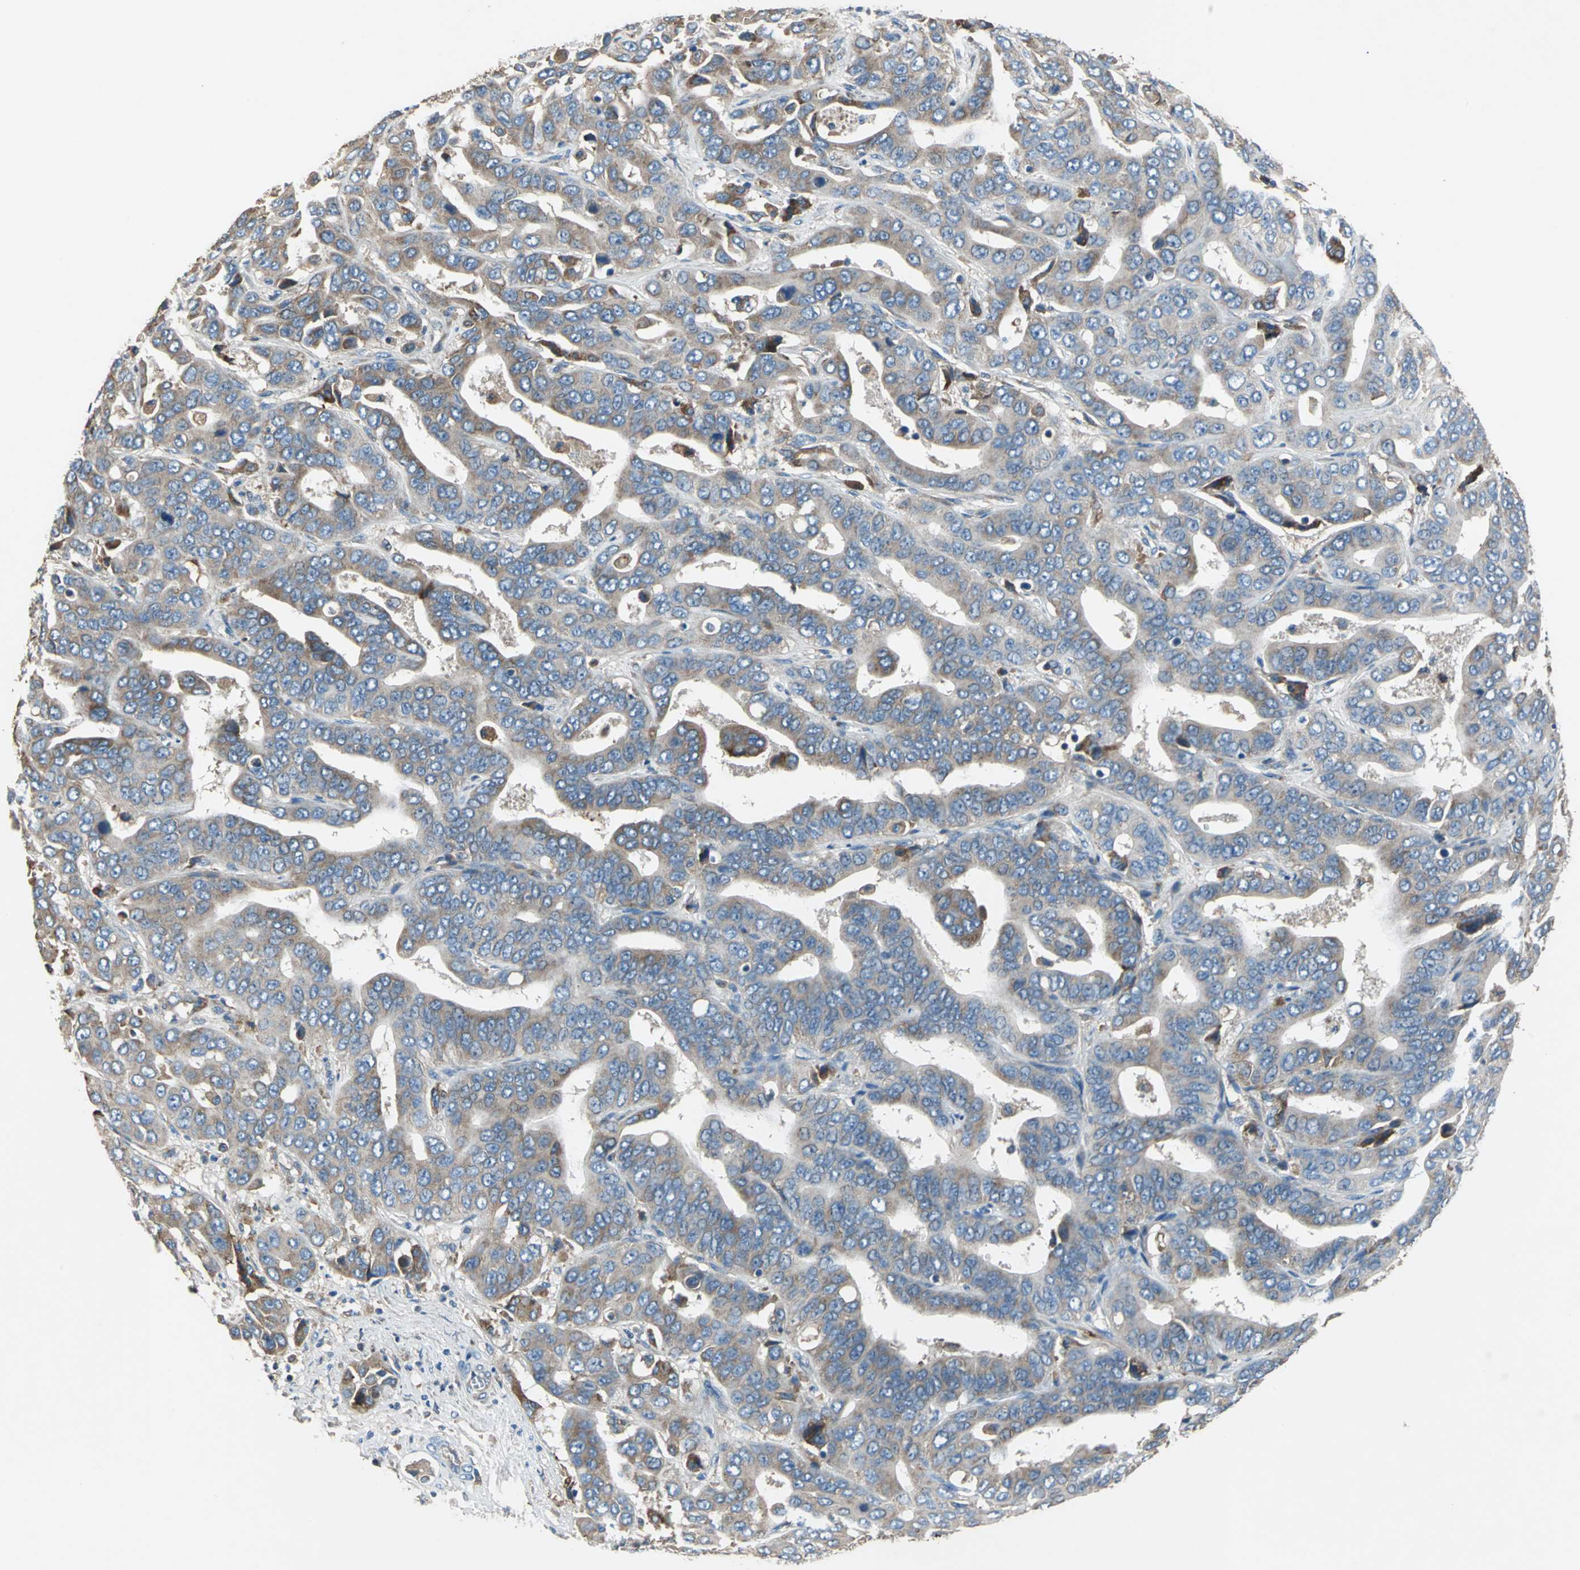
{"staining": {"intensity": "moderate", "quantity": ">75%", "location": "cytoplasmic/membranous"}, "tissue": "liver cancer", "cell_type": "Tumor cells", "image_type": "cancer", "snomed": [{"axis": "morphology", "description": "Cholangiocarcinoma"}, {"axis": "topography", "description": "Liver"}], "caption": "An image of human liver cancer stained for a protein reveals moderate cytoplasmic/membranous brown staining in tumor cells.", "gene": "HEPH", "patient": {"sex": "female", "age": 52}}